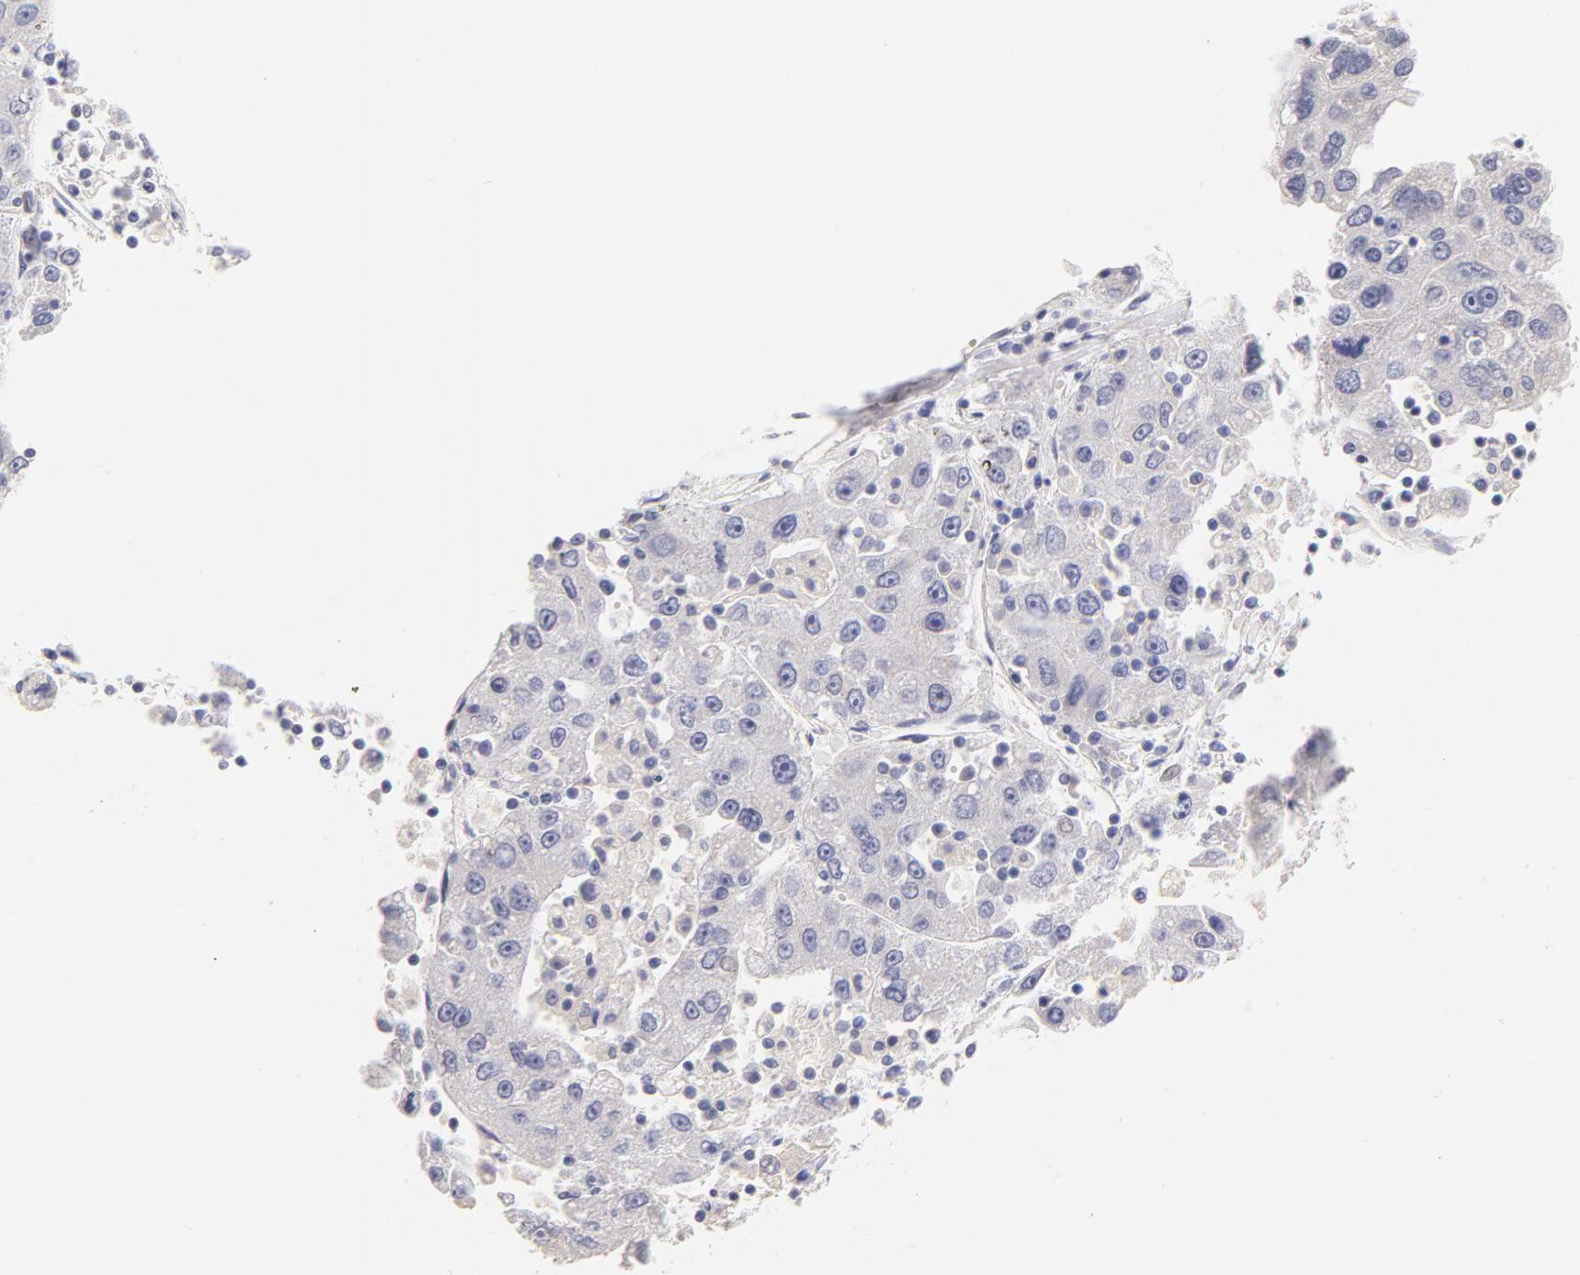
{"staining": {"intensity": "negative", "quantity": "none", "location": "none"}, "tissue": "liver cancer", "cell_type": "Tumor cells", "image_type": "cancer", "snomed": [{"axis": "morphology", "description": "Carcinoma, Hepatocellular, NOS"}, {"axis": "topography", "description": "Liver"}], "caption": "High power microscopy histopathology image of an immunohistochemistry histopathology image of liver cancer (hepatocellular carcinoma), revealing no significant expression in tumor cells.", "gene": "CD44", "patient": {"sex": "male", "age": 49}}